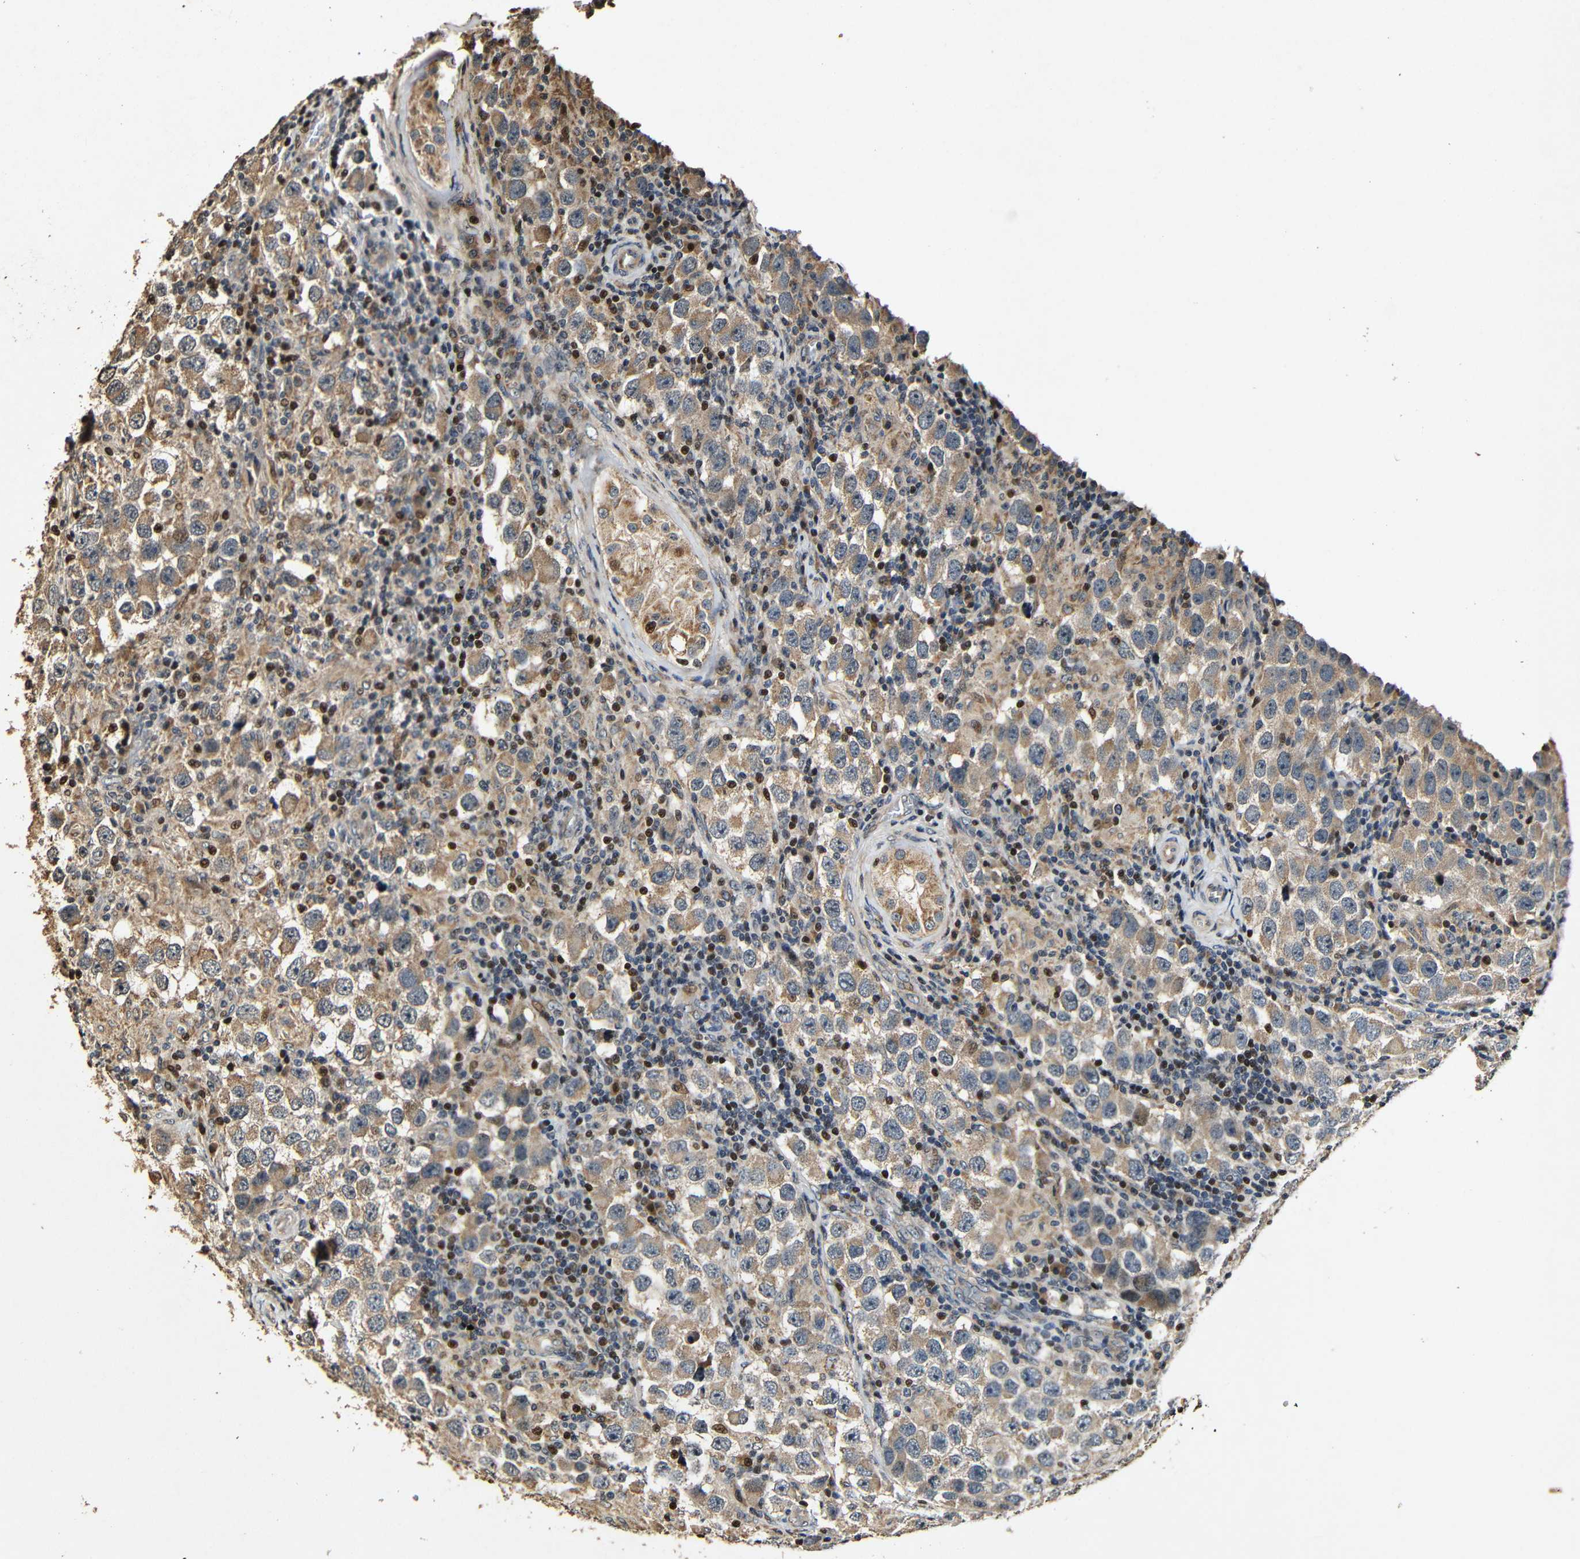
{"staining": {"intensity": "moderate", "quantity": ">75%", "location": "cytoplasmic/membranous"}, "tissue": "testis cancer", "cell_type": "Tumor cells", "image_type": "cancer", "snomed": [{"axis": "morphology", "description": "Carcinoma, Embryonal, NOS"}, {"axis": "topography", "description": "Testis"}], "caption": "Testis cancer tissue exhibits moderate cytoplasmic/membranous staining in approximately >75% of tumor cells, visualized by immunohistochemistry.", "gene": "KAZALD1", "patient": {"sex": "male", "age": 21}}